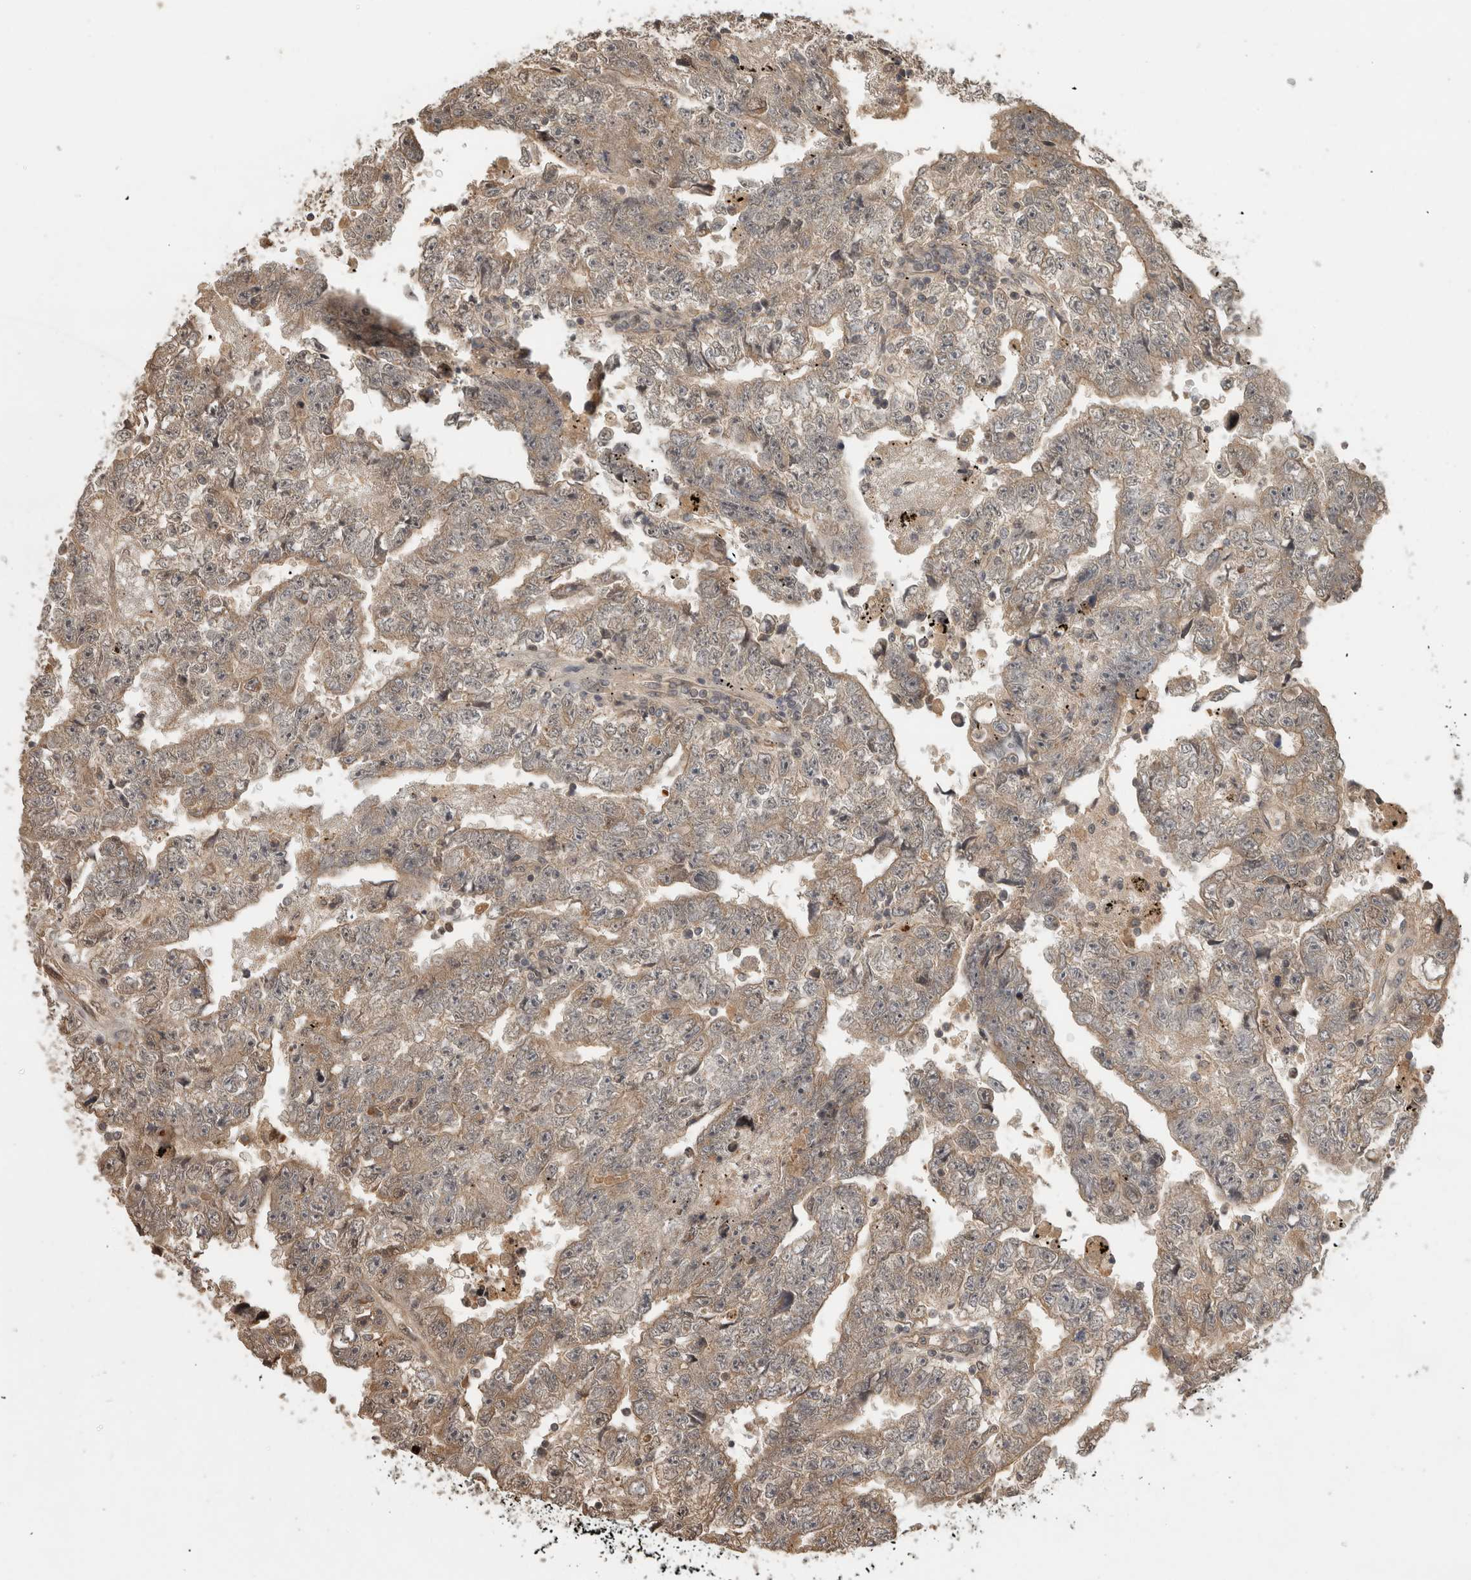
{"staining": {"intensity": "weak", "quantity": "25%-75%", "location": "cytoplasmic/membranous"}, "tissue": "testis cancer", "cell_type": "Tumor cells", "image_type": "cancer", "snomed": [{"axis": "morphology", "description": "Carcinoma, Embryonal, NOS"}, {"axis": "topography", "description": "Testis"}], "caption": "Weak cytoplasmic/membranous protein expression is identified in approximately 25%-75% of tumor cells in testis embryonal carcinoma.", "gene": "PITPNC1", "patient": {"sex": "male", "age": 25}}